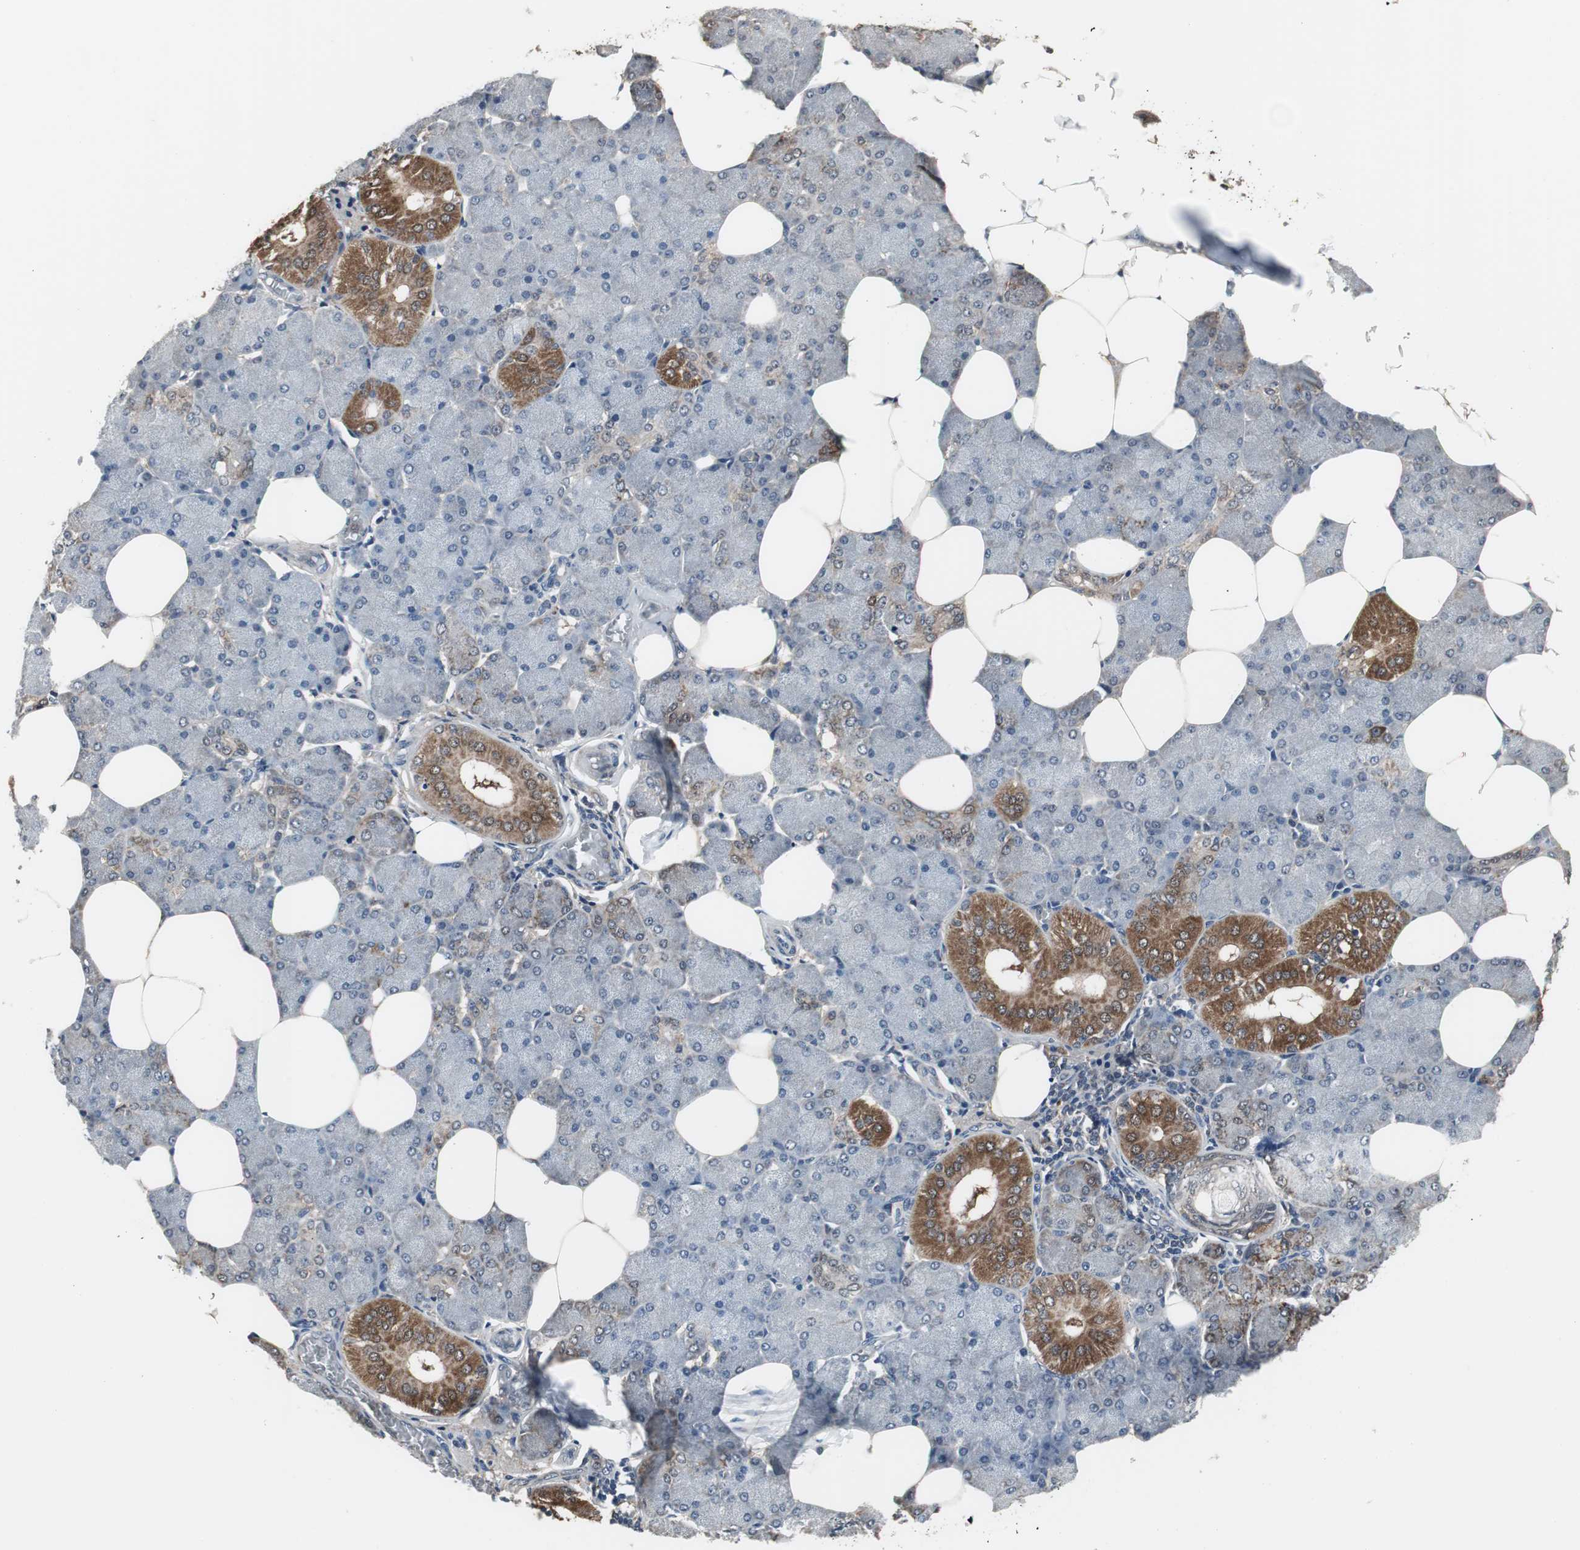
{"staining": {"intensity": "strong", "quantity": ">75%", "location": "cytoplasmic/membranous"}, "tissue": "salivary gland", "cell_type": "Glandular cells", "image_type": "normal", "snomed": [{"axis": "morphology", "description": "Normal tissue, NOS"}, {"axis": "morphology", "description": "Adenoma, NOS"}, {"axis": "topography", "description": "Salivary gland"}], "caption": "This is a histology image of immunohistochemistry staining of unremarkable salivary gland, which shows strong expression in the cytoplasmic/membranous of glandular cells.", "gene": "ZSCAN22", "patient": {"sex": "female", "age": 32}}